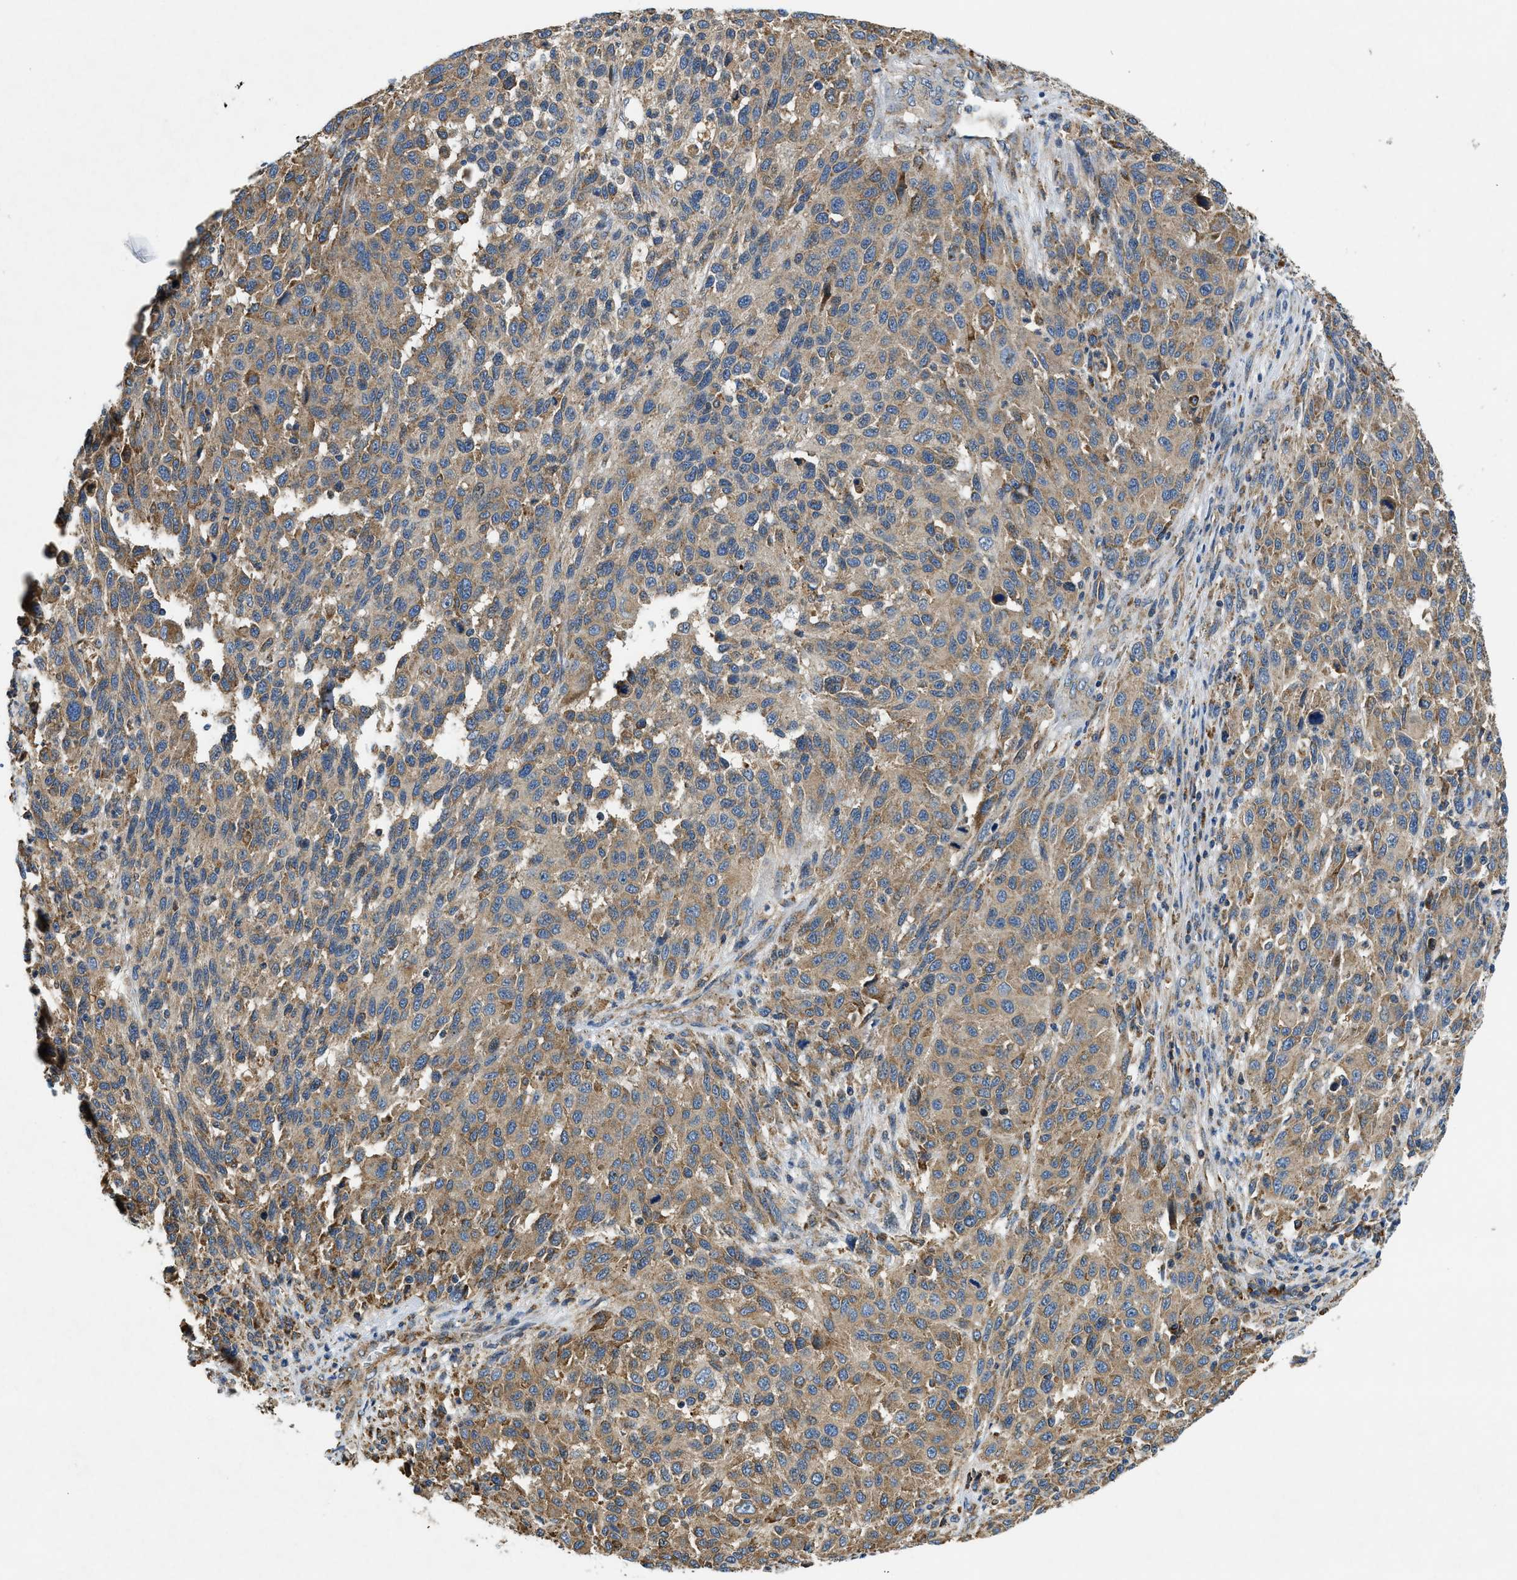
{"staining": {"intensity": "moderate", "quantity": ">75%", "location": "cytoplasmic/membranous"}, "tissue": "melanoma", "cell_type": "Tumor cells", "image_type": "cancer", "snomed": [{"axis": "morphology", "description": "Malignant melanoma, Metastatic site"}, {"axis": "topography", "description": "Lymph node"}], "caption": "Brown immunohistochemical staining in human melanoma shows moderate cytoplasmic/membranous staining in approximately >75% of tumor cells.", "gene": "CSPG4", "patient": {"sex": "male", "age": 61}}